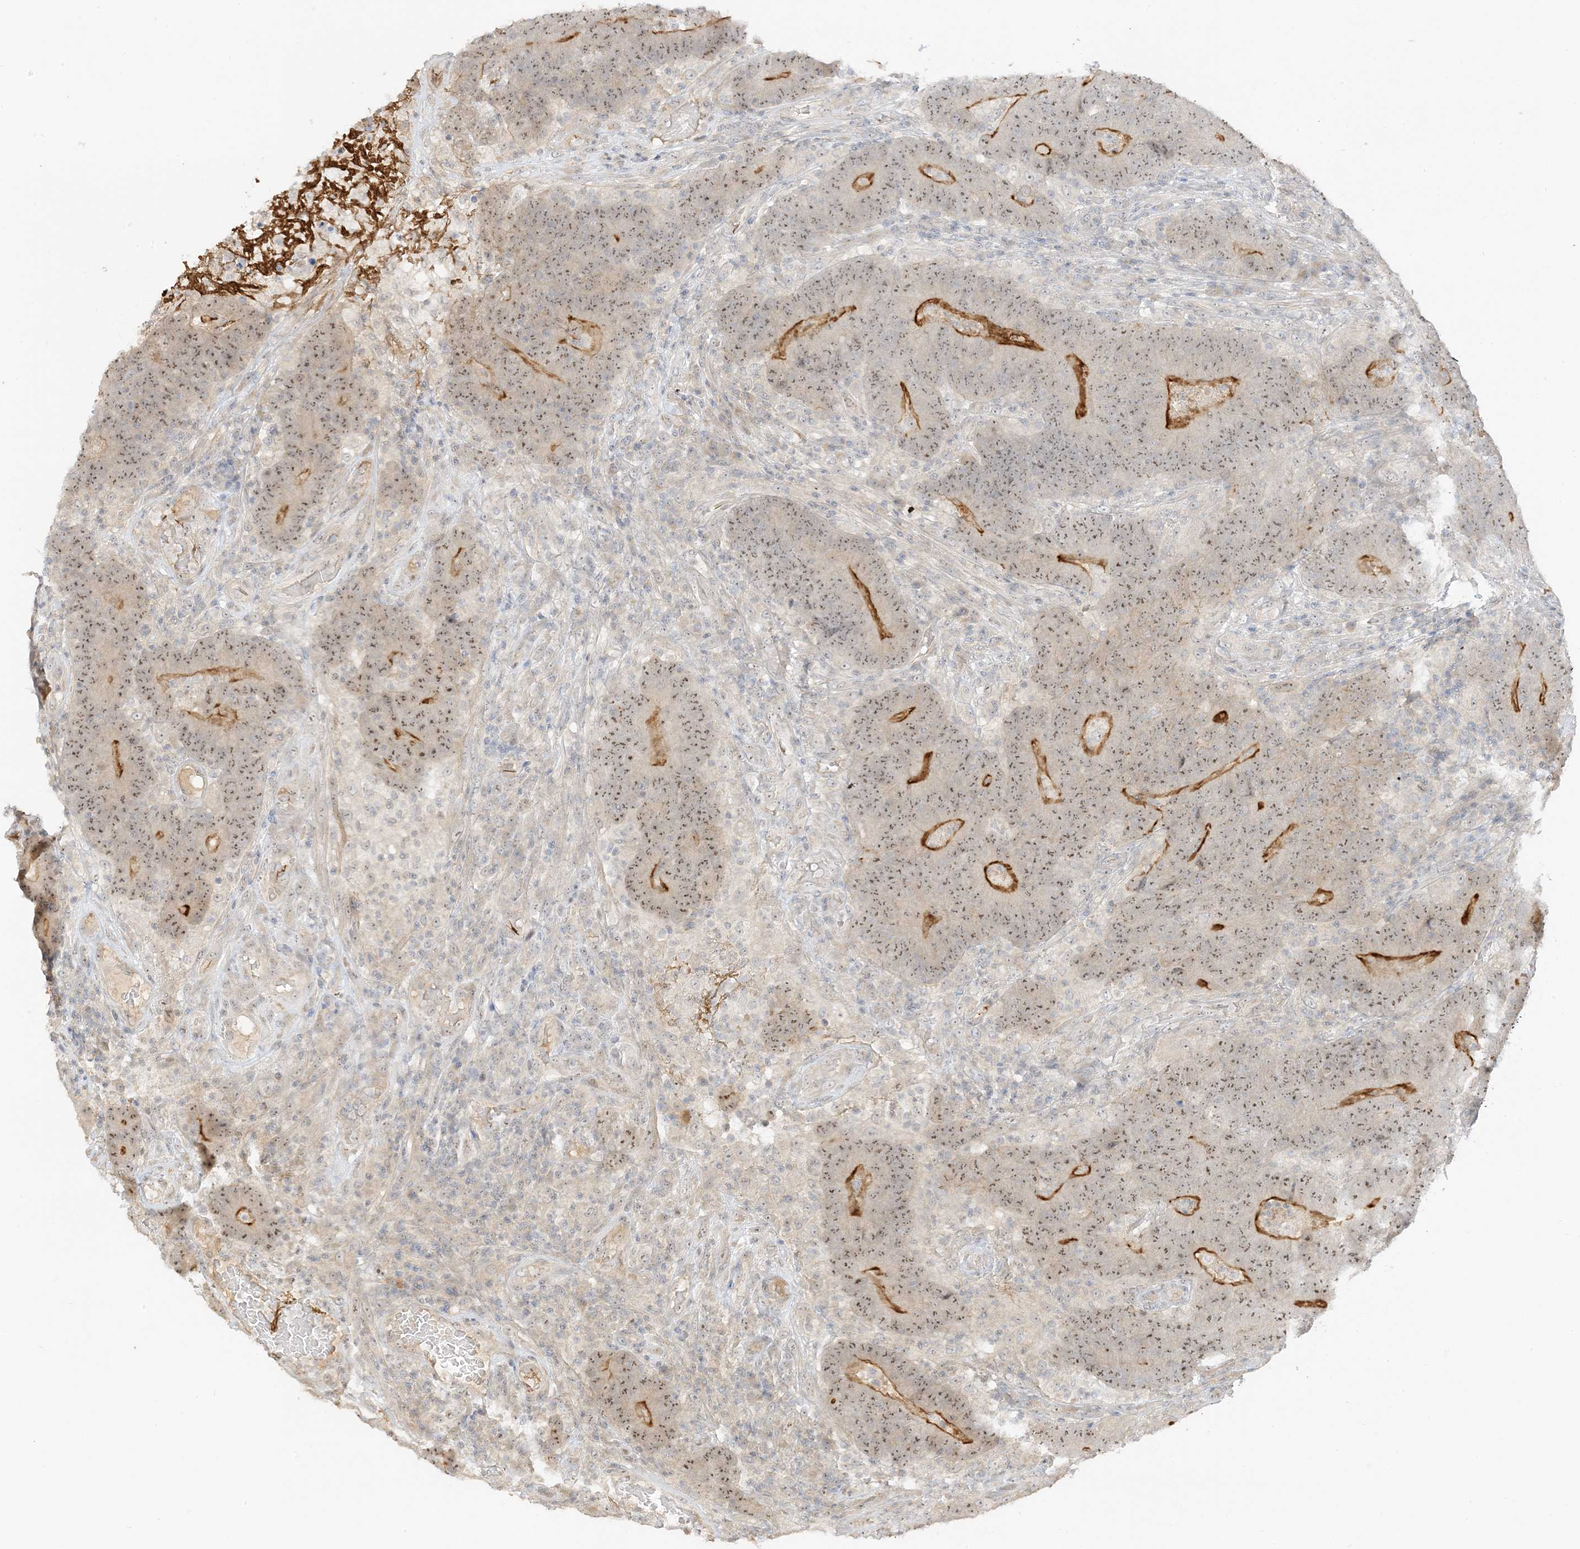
{"staining": {"intensity": "moderate", "quantity": ">75%", "location": "nuclear"}, "tissue": "colorectal cancer", "cell_type": "Tumor cells", "image_type": "cancer", "snomed": [{"axis": "morphology", "description": "Normal tissue, NOS"}, {"axis": "morphology", "description": "Adenocarcinoma, NOS"}, {"axis": "topography", "description": "Colon"}], "caption": "Immunohistochemical staining of human adenocarcinoma (colorectal) reveals medium levels of moderate nuclear protein expression in about >75% of tumor cells.", "gene": "ETAA1", "patient": {"sex": "female", "age": 75}}